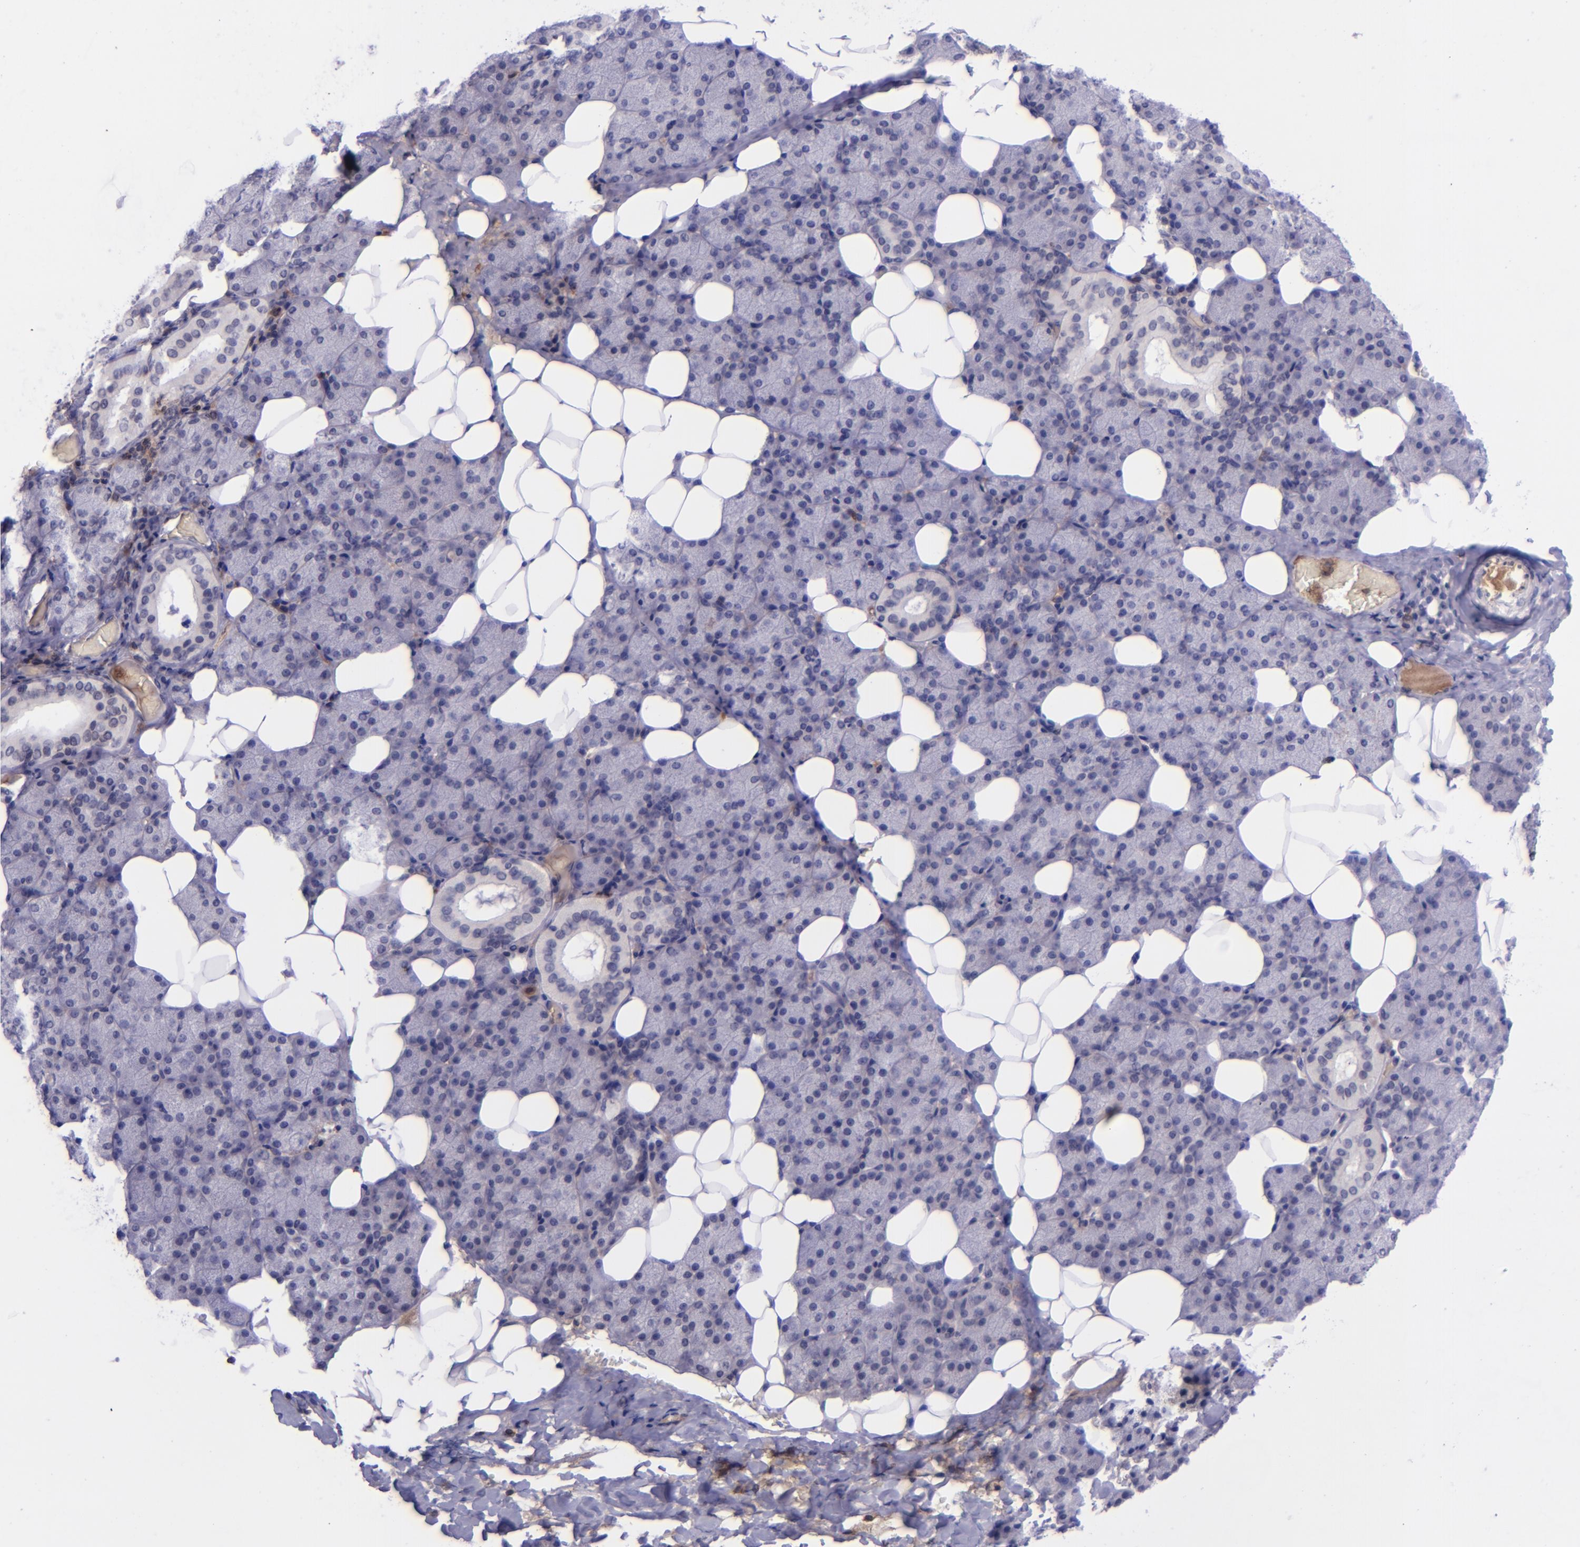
{"staining": {"intensity": "negative", "quantity": "none", "location": "none"}, "tissue": "salivary gland", "cell_type": "Glandular cells", "image_type": "normal", "snomed": [{"axis": "morphology", "description": "Normal tissue, NOS"}, {"axis": "topography", "description": "Lymph node"}, {"axis": "topography", "description": "Salivary gland"}], "caption": "IHC micrograph of benign salivary gland: human salivary gland stained with DAB (3,3'-diaminobenzidine) demonstrates no significant protein staining in glandular cells.", "gene": "SELL", "patient": {"sex": "male", "age": 8}}